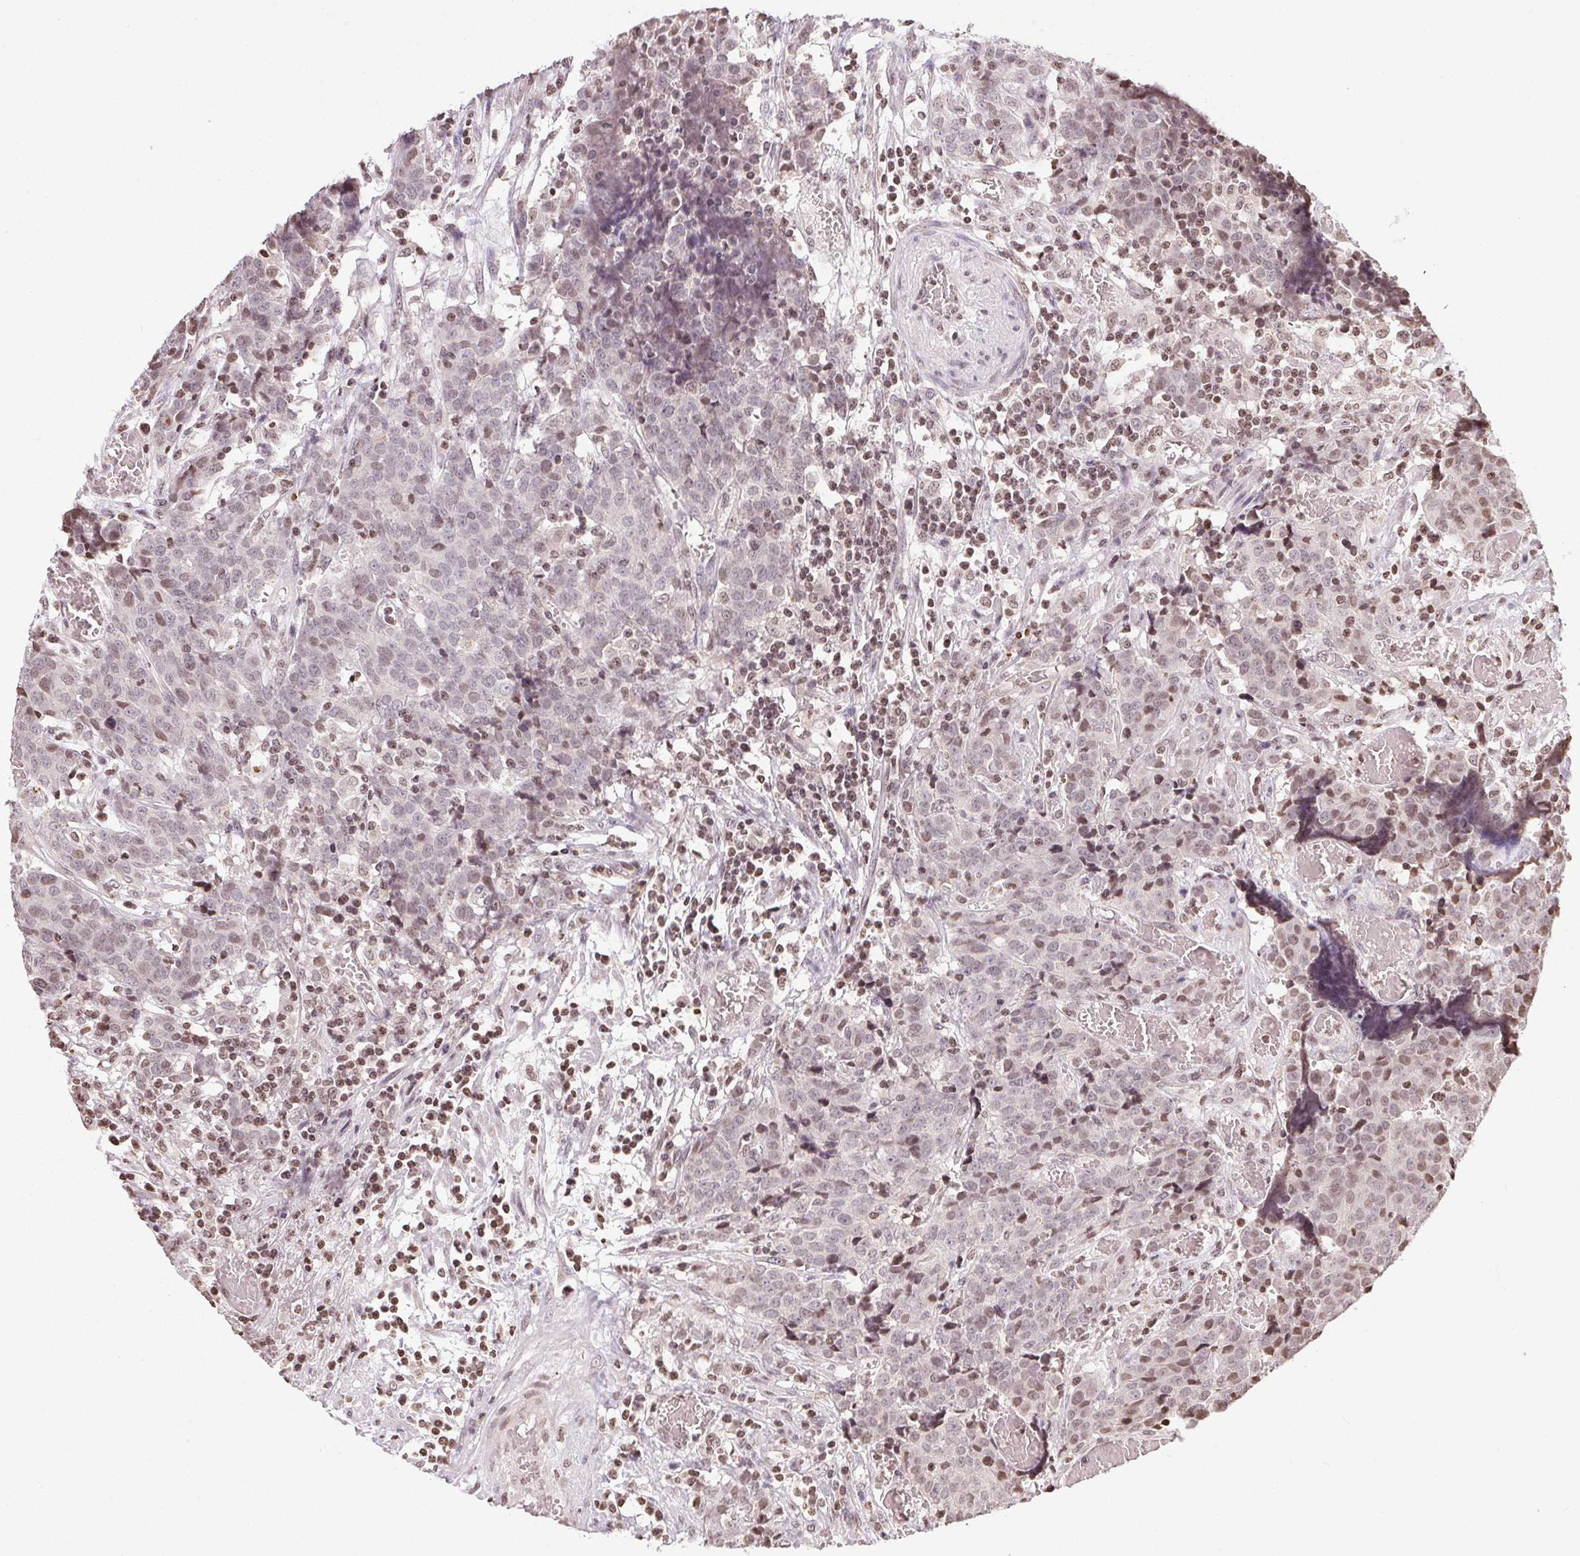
{"staining": {"intensity": "weak", "quantity": "25%-75%", "location": "nuclear"}, "tissue": "prostate cancer", "cell_type": "Tumor cells", "image_type": "cancer", "snomed": [{"axis": "morphology", "description": "Adenocarcinoma, High grade"}, {"axis": "topography", "description": "Prostate and seminal vesicle, NOS"}], "caption": "An immunohistochemistry (IHC) histopathology image of tumor tissue is shown. Protein staining in brown shows weak nuclear positivity in prostate high-grade adenocarcinoma within tumor cells.", "gene": "RNF181", "patient": {"sex": "male", "age": 60}}